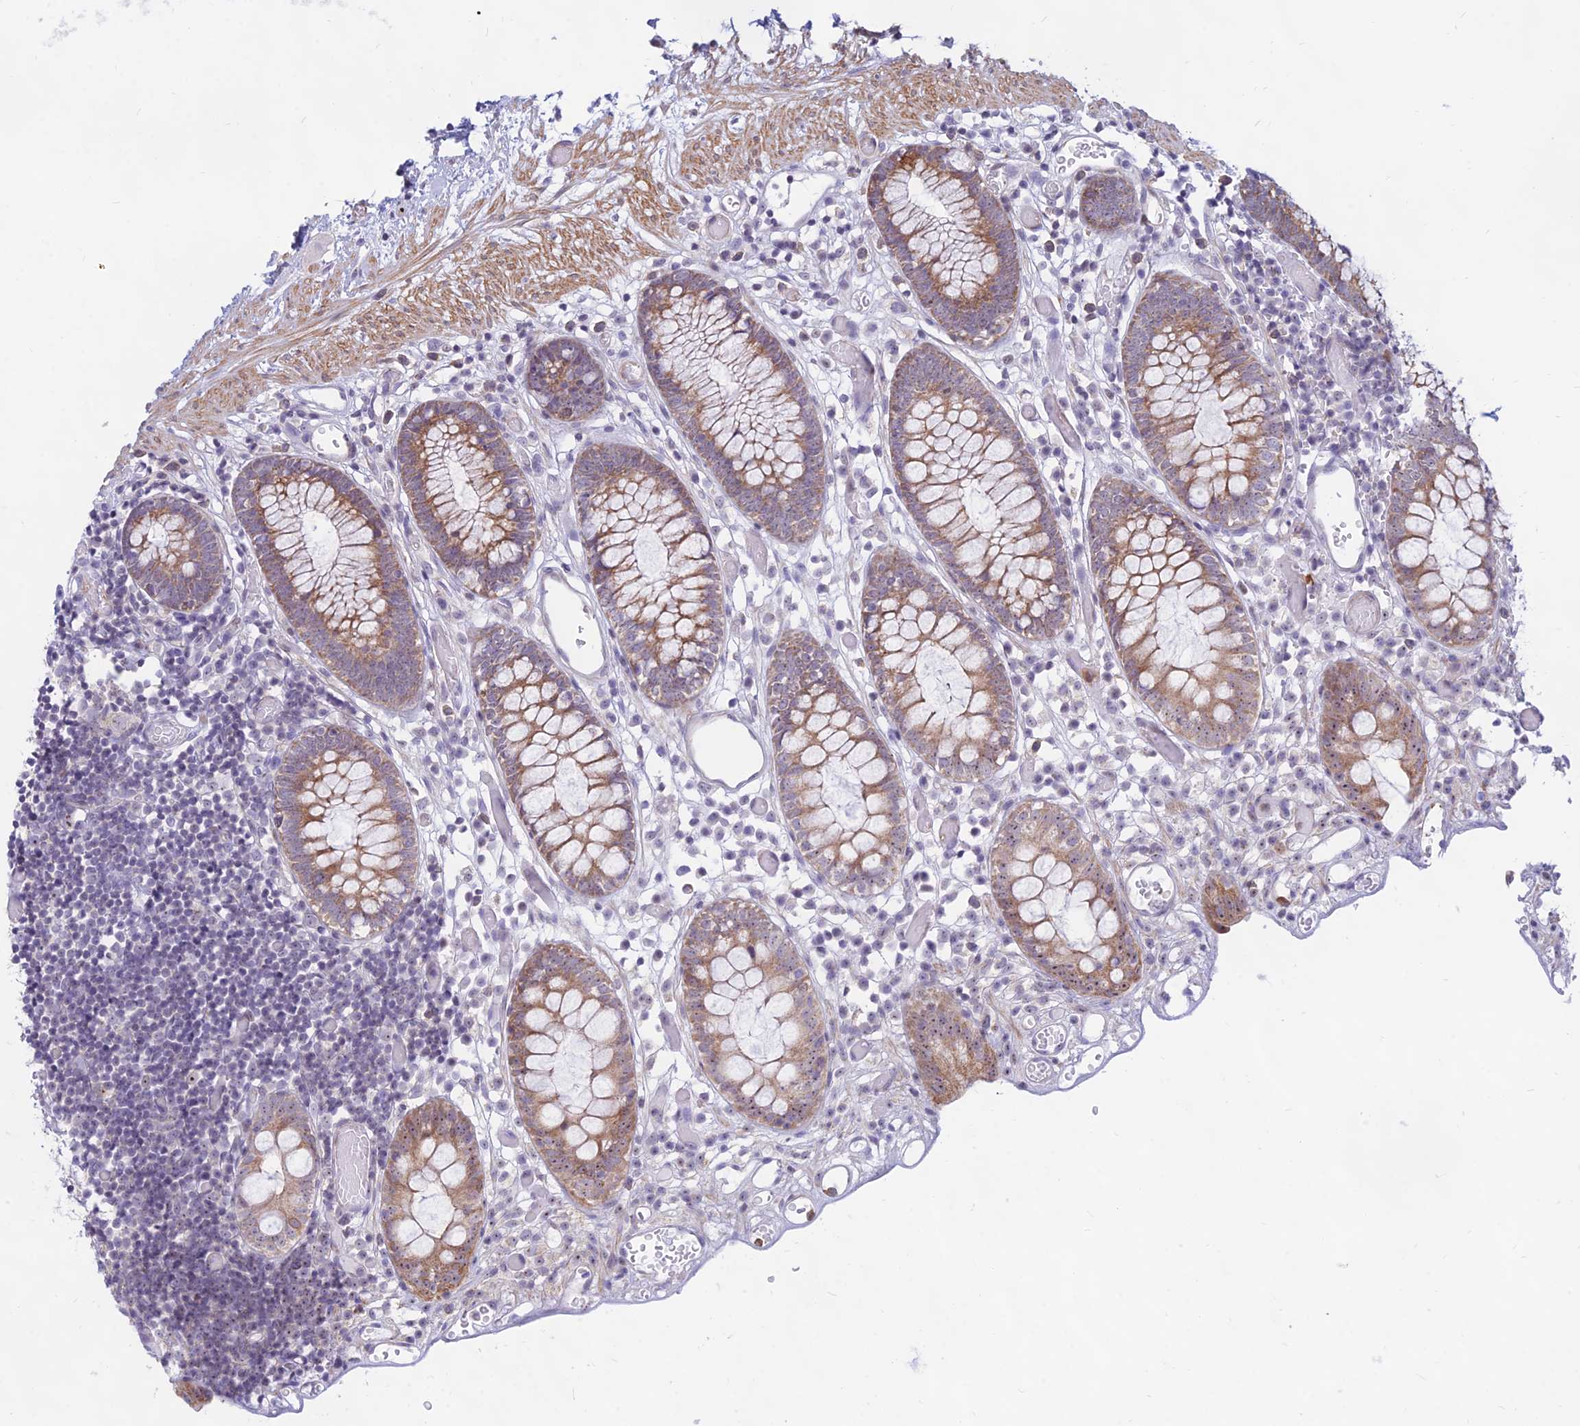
{"staining": {"intensity": "weak", "quantity": ">75%", "location": "cytoplasmic/membranous"}, "tissue": "colon", "cell_type": "Endothelial cells", "image_type": "normal", "snomed": [{"axis": "morphology", "description": "Normal tissue, NOS"}, {"axis": "topography", "description": "Colon"}], "caption": "Protein positivity by immunohistochemistry (IHC) displays weak cytoplasmic/membranous expression in about >75% of endothelial cells in benign colon.", "gene": "KRR1", "patient": {"sex": "male", "age": 14}}